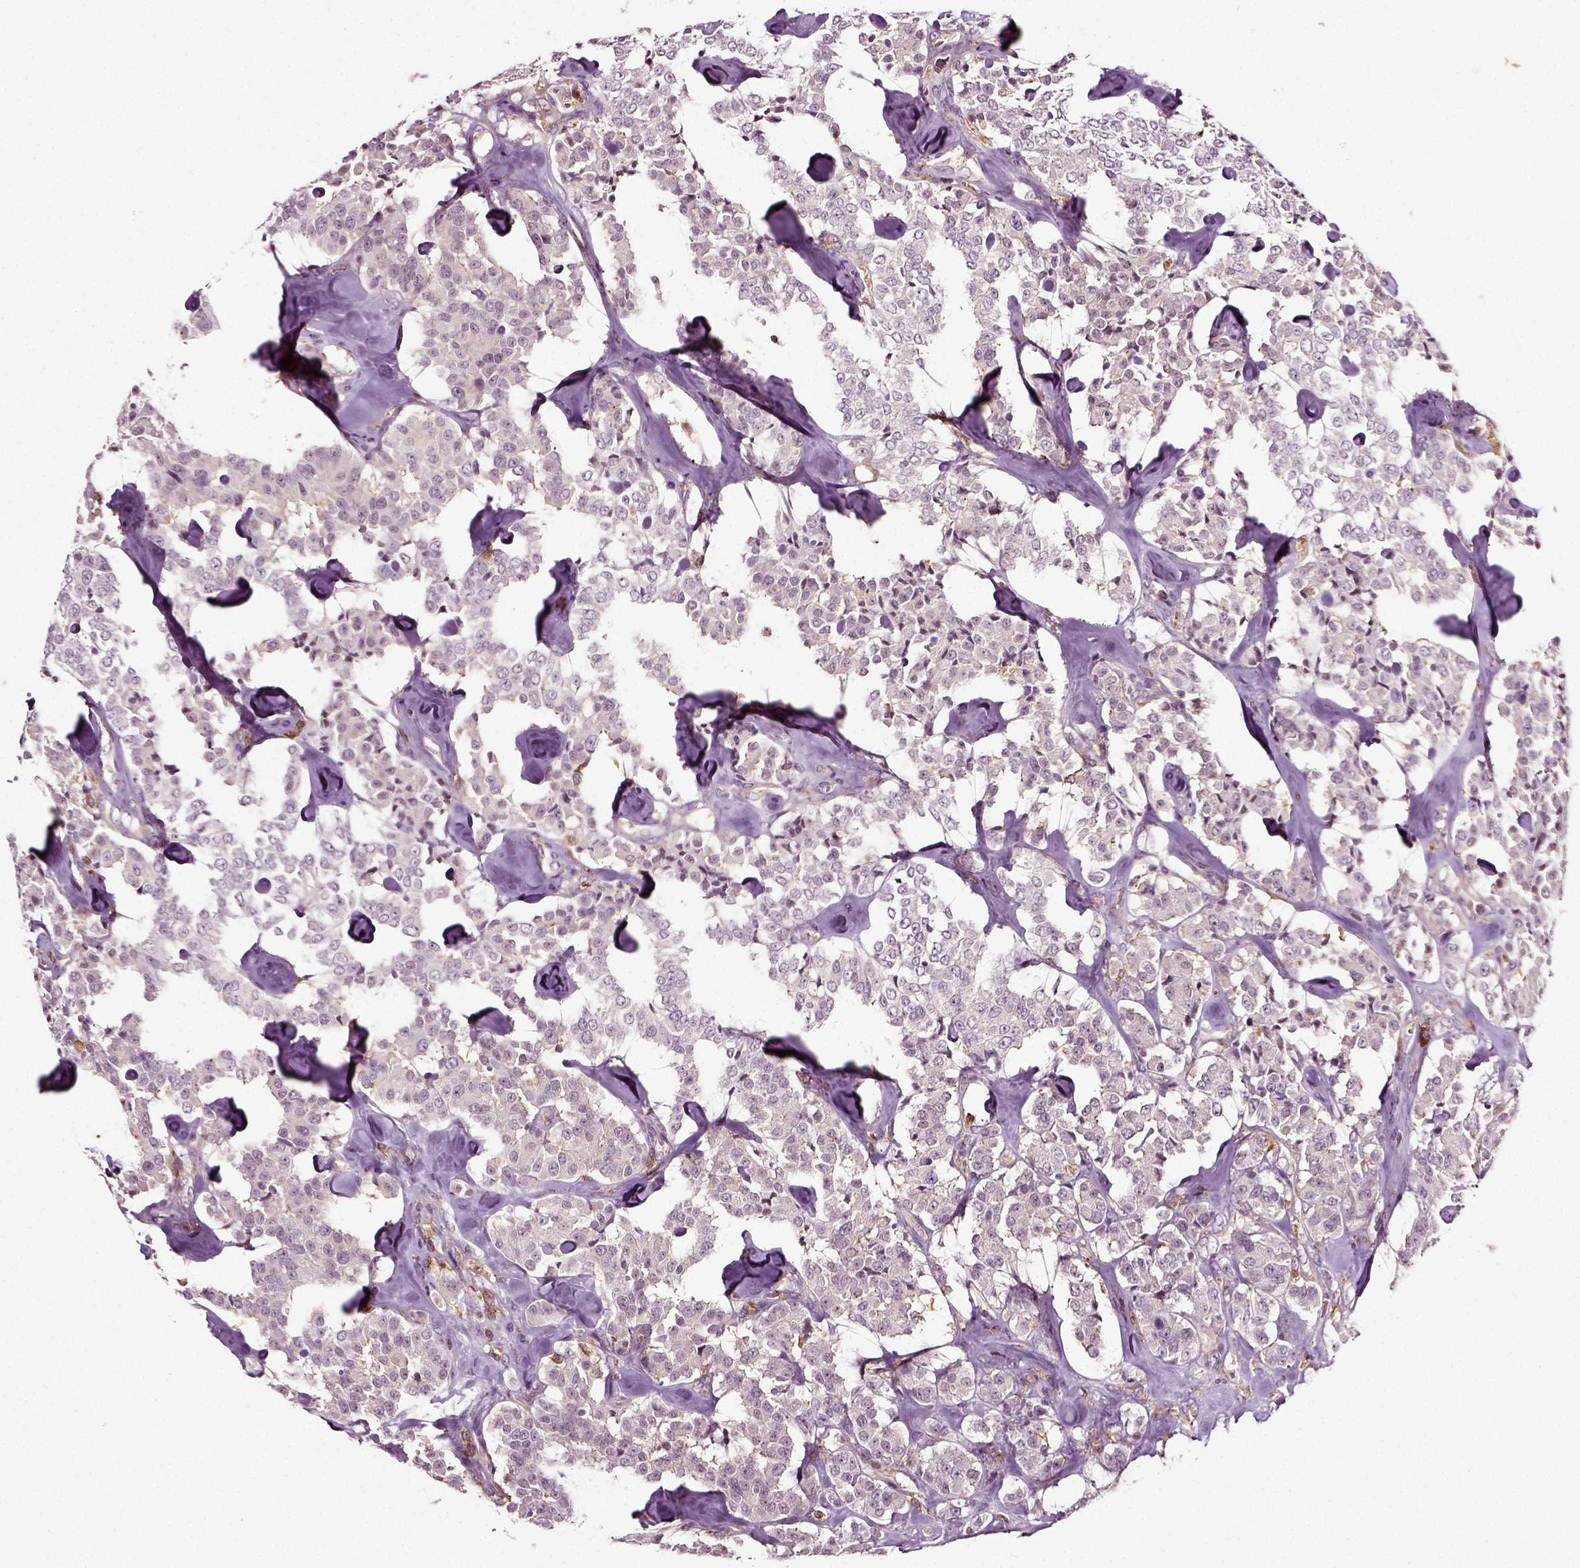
{"staining": {"intensity": "negative", "quantity": "none", "location": "none"}, "tissue": "carcinoid", "cell_type": "Tumor cells", "image_type": "cancer", "snomed": [{"axis": "morphology", "description": "Carcinoid, malignant, NOS"}, {"axis": "topography", "description": "Pancreas"}], "caption": "The photomicrograph reveals no staining of tumor cells in carcinoid. (DAB immunohistochemistry (IHC) with hematoxylin counter stain).", "gene": "RHOF", "patient": {"sex": "male", "age": 41}}